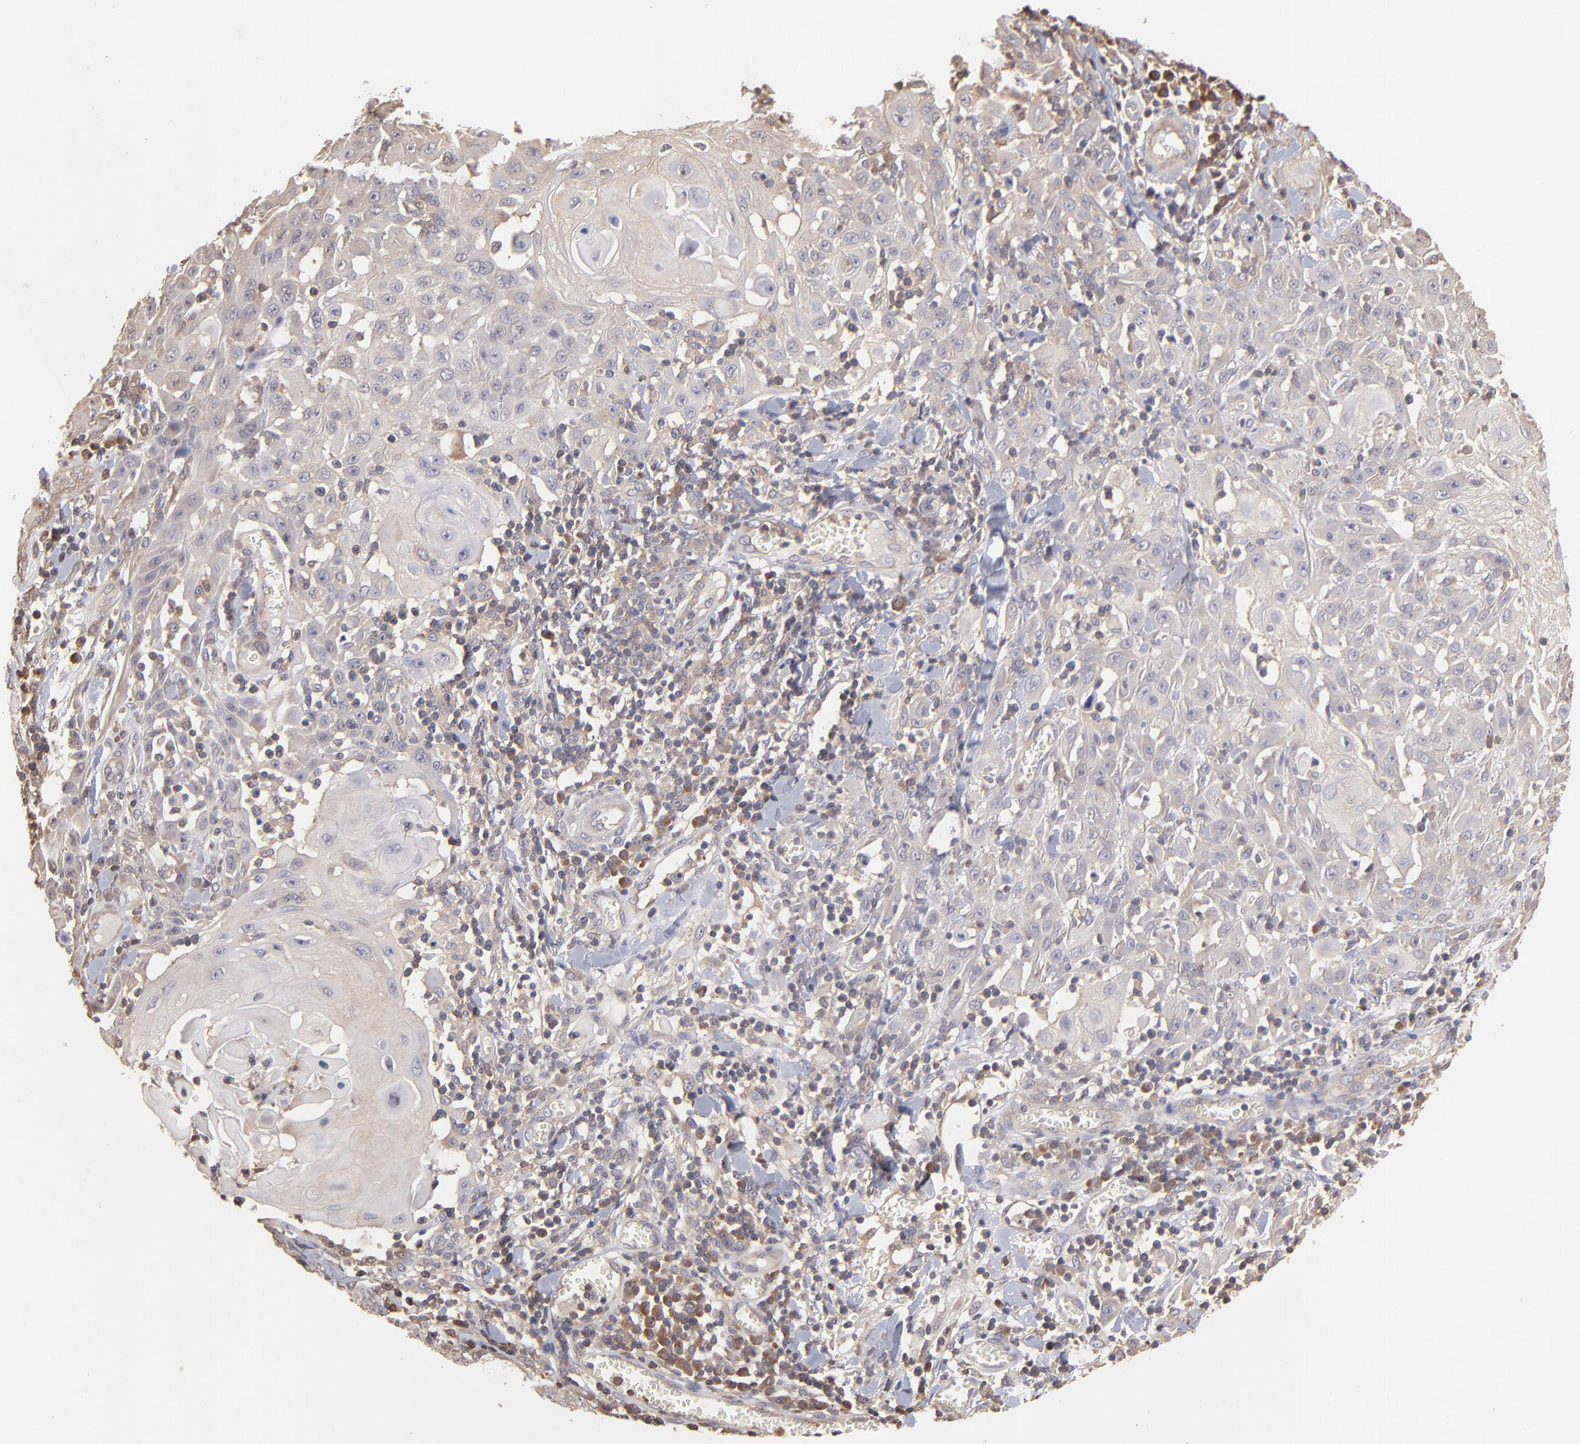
{"staining": {"intensity": "weak", "quantity": "25%-75%", "location": "cytoplasmic/membranous"}, "tissue": "skin cancer", "cell_type": "Tumor cells", "image_type": "cancer", "snomed": [{"axis": "morphology", "description": "Squamous cell carcinoma, NOS"}, {"axis": "topography", "description": "Skin"}], "caption": "Tumor cells demonstrate low levels of weak cytoplasmic/membranous staining in about 25%-75% of cells in squamous cell carcinoma (skin).", "gene": "MAP2K2", "patient": {"sex": "male", "age": 24}}